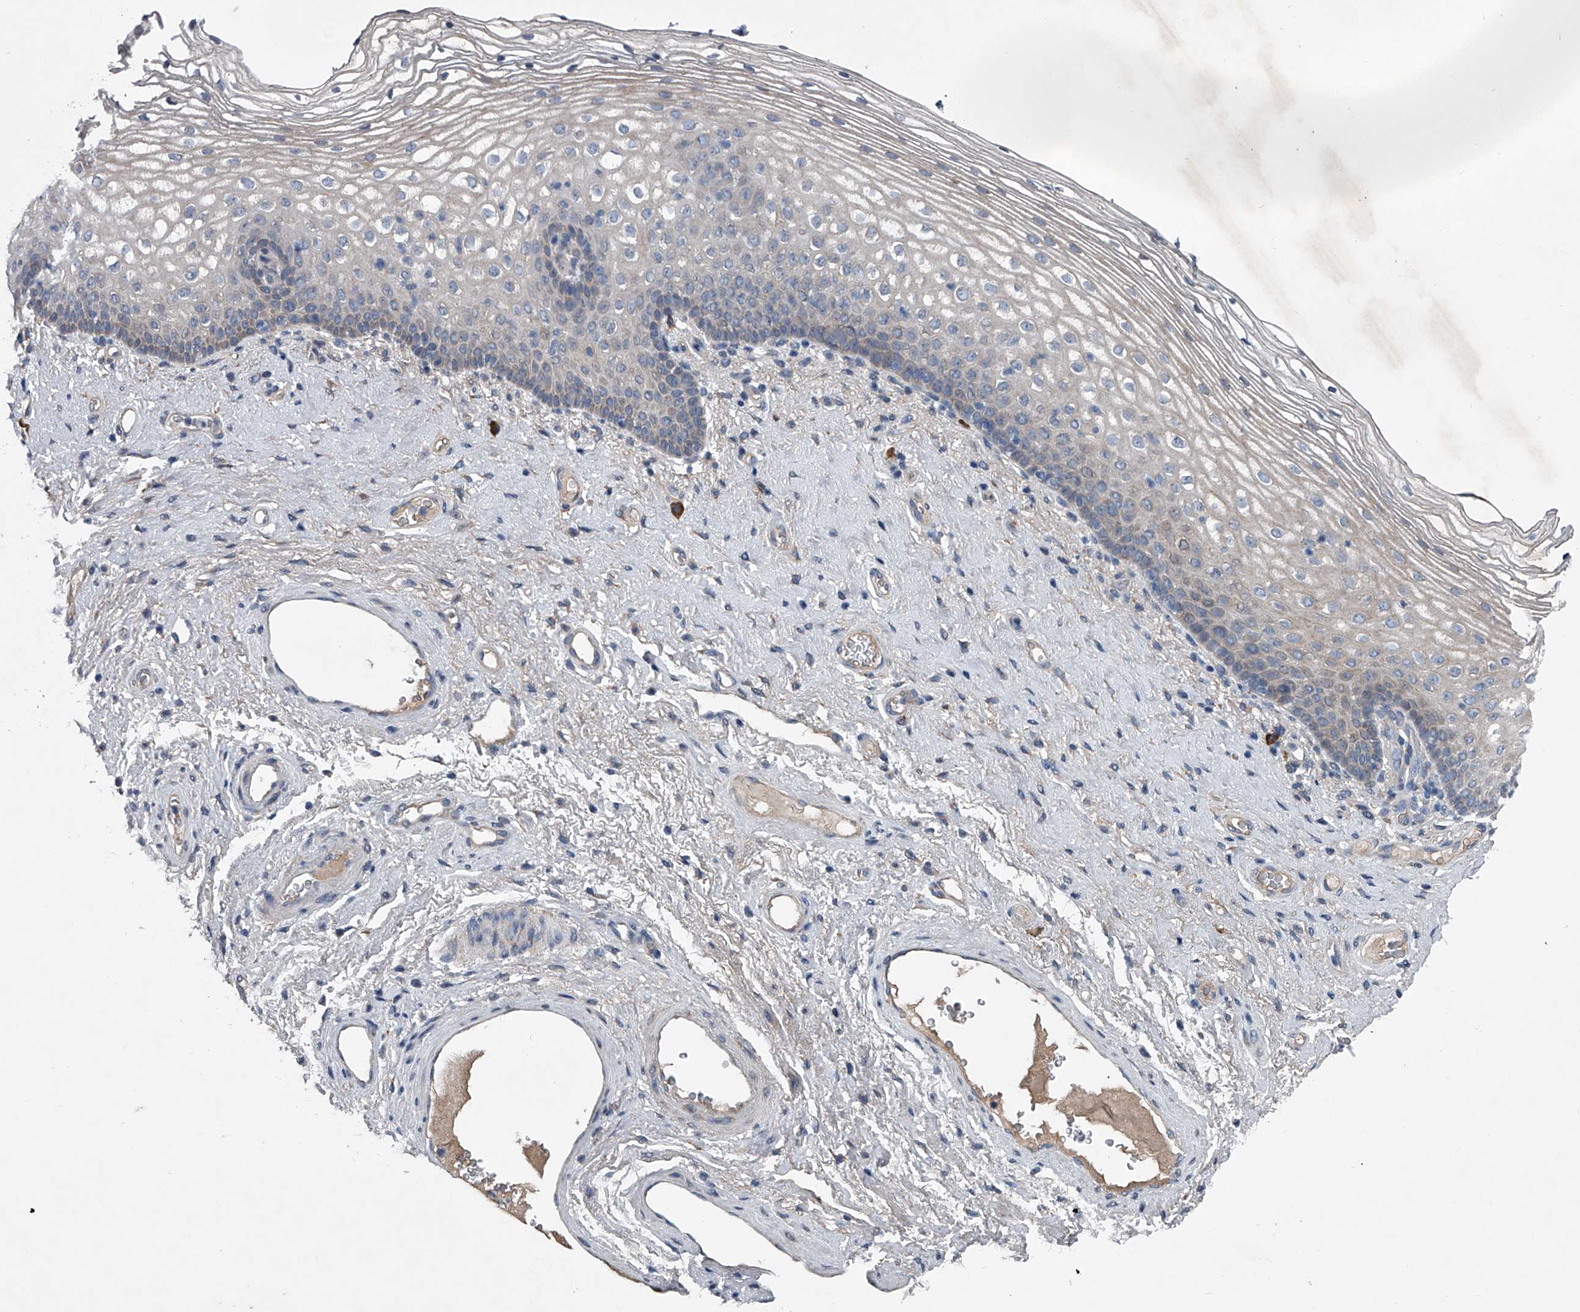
{"staining": {"intensity": "weak", "quantity": "<25%", "location": "cytoplasmic/membranous"}, "tissue": "vagina", "cell_type": "Squamous epithelial cells", "image_type": "normal", "snomed": [{"axis": "morphology", "description": "Normal tissue, NOS"}, {"axis": "topography", "description": "Vagina"}], "caption": "Vagina stained for a protein using immunohistochemistry displays no positivity squamous epithelial cells.", "gene": "ABCG1", "patient": {"sex": "female", "age": 60}}